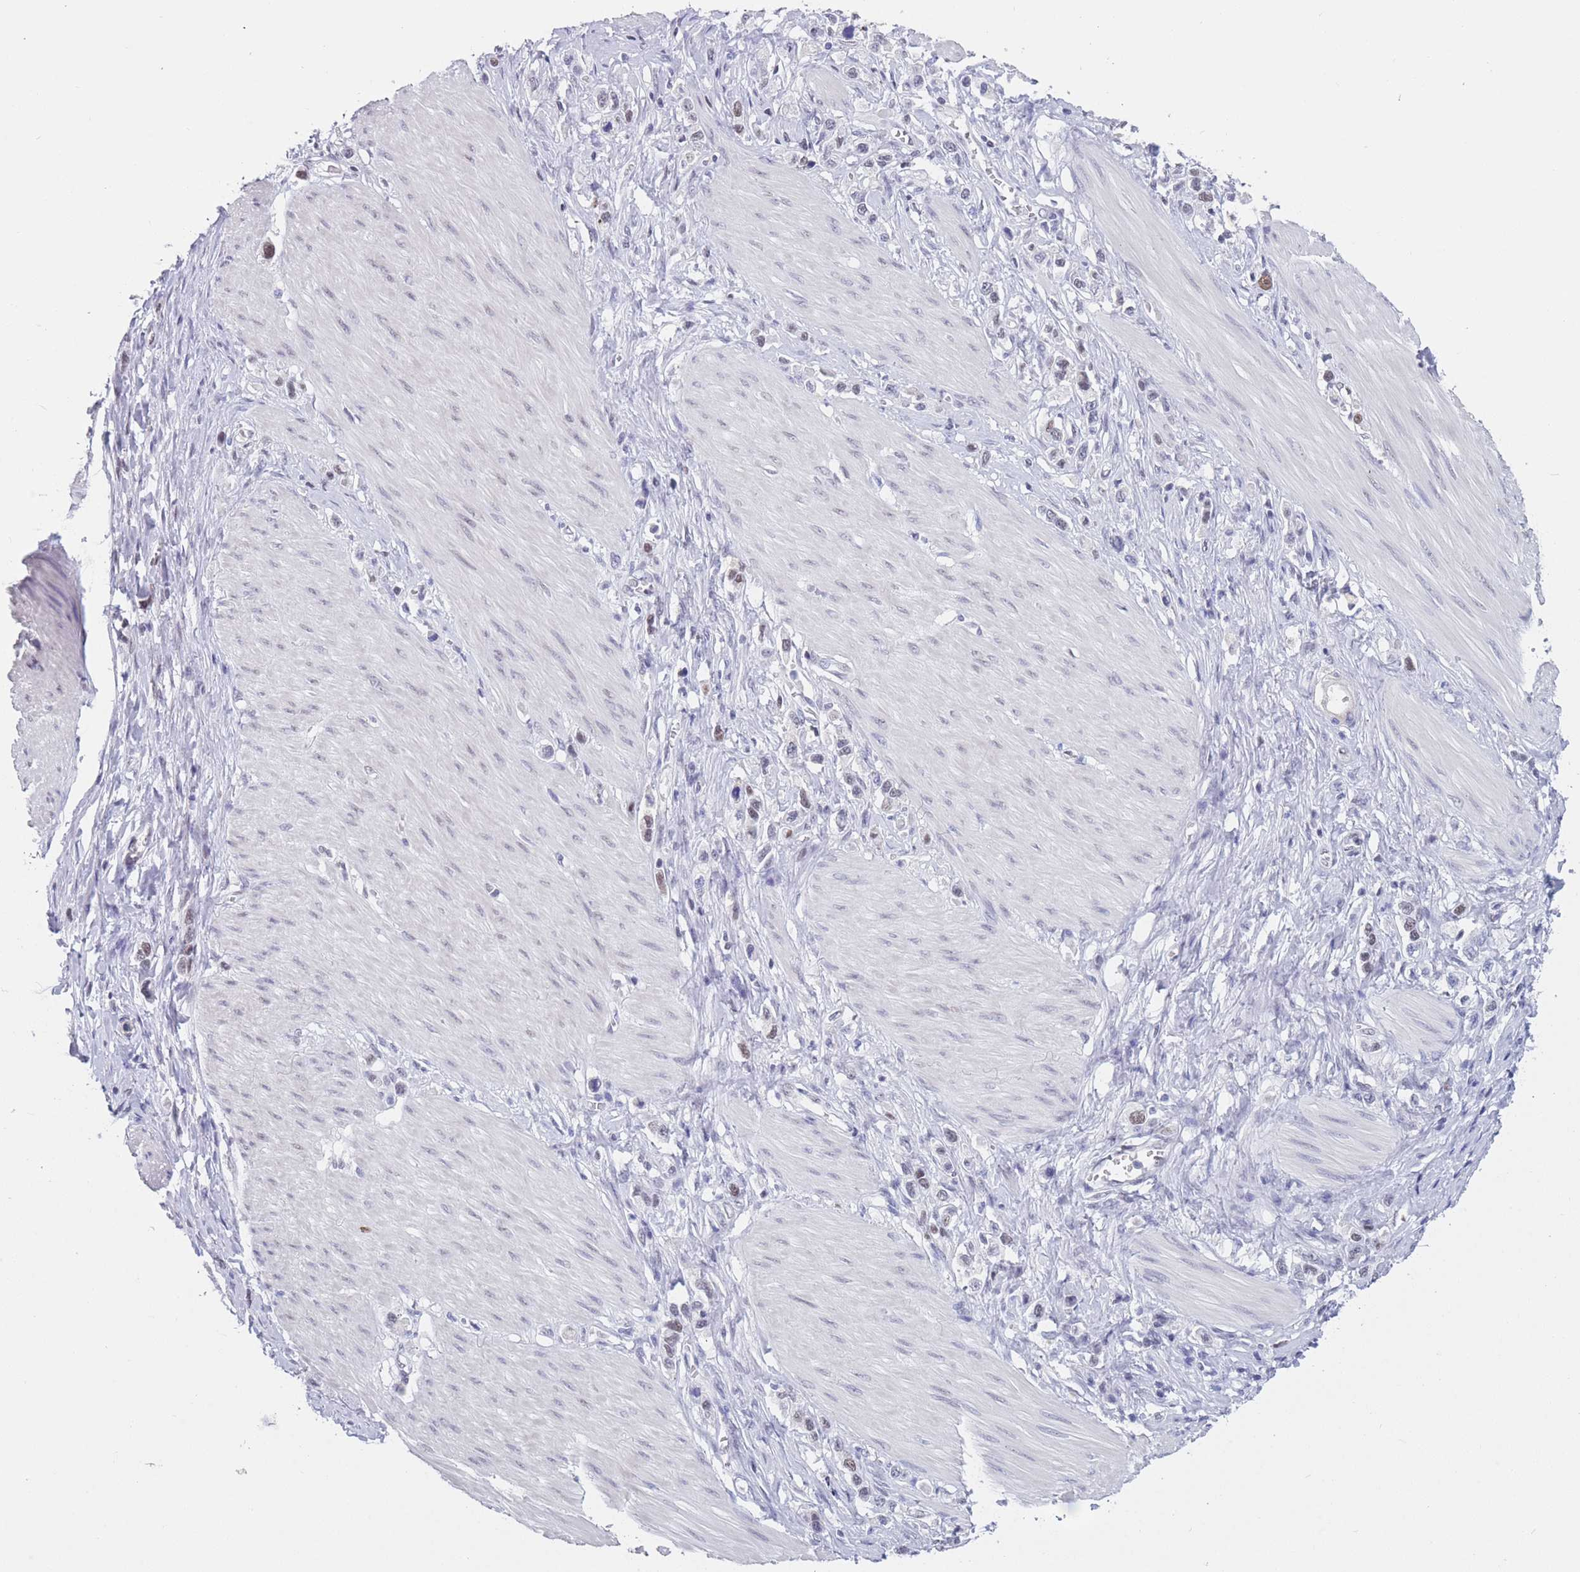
{"staining": {"intensity": "negative", "quantity": "none", "location": "none"}, "tissue": "stomach cancer", "cell_type": "Tumor cells", "image_type": "cancer", "snomed": [{"axis": "morphology", "description": "Adenocarcinoma, NOS"}, {"axis": "topography", "description": "Stomach"}], "caption": "Stomach cancer stained for a protein using IHC demonstrates no positivity tumor cells.", "gene": "NASP", "patient": {"sex": "female", "age": 65}}